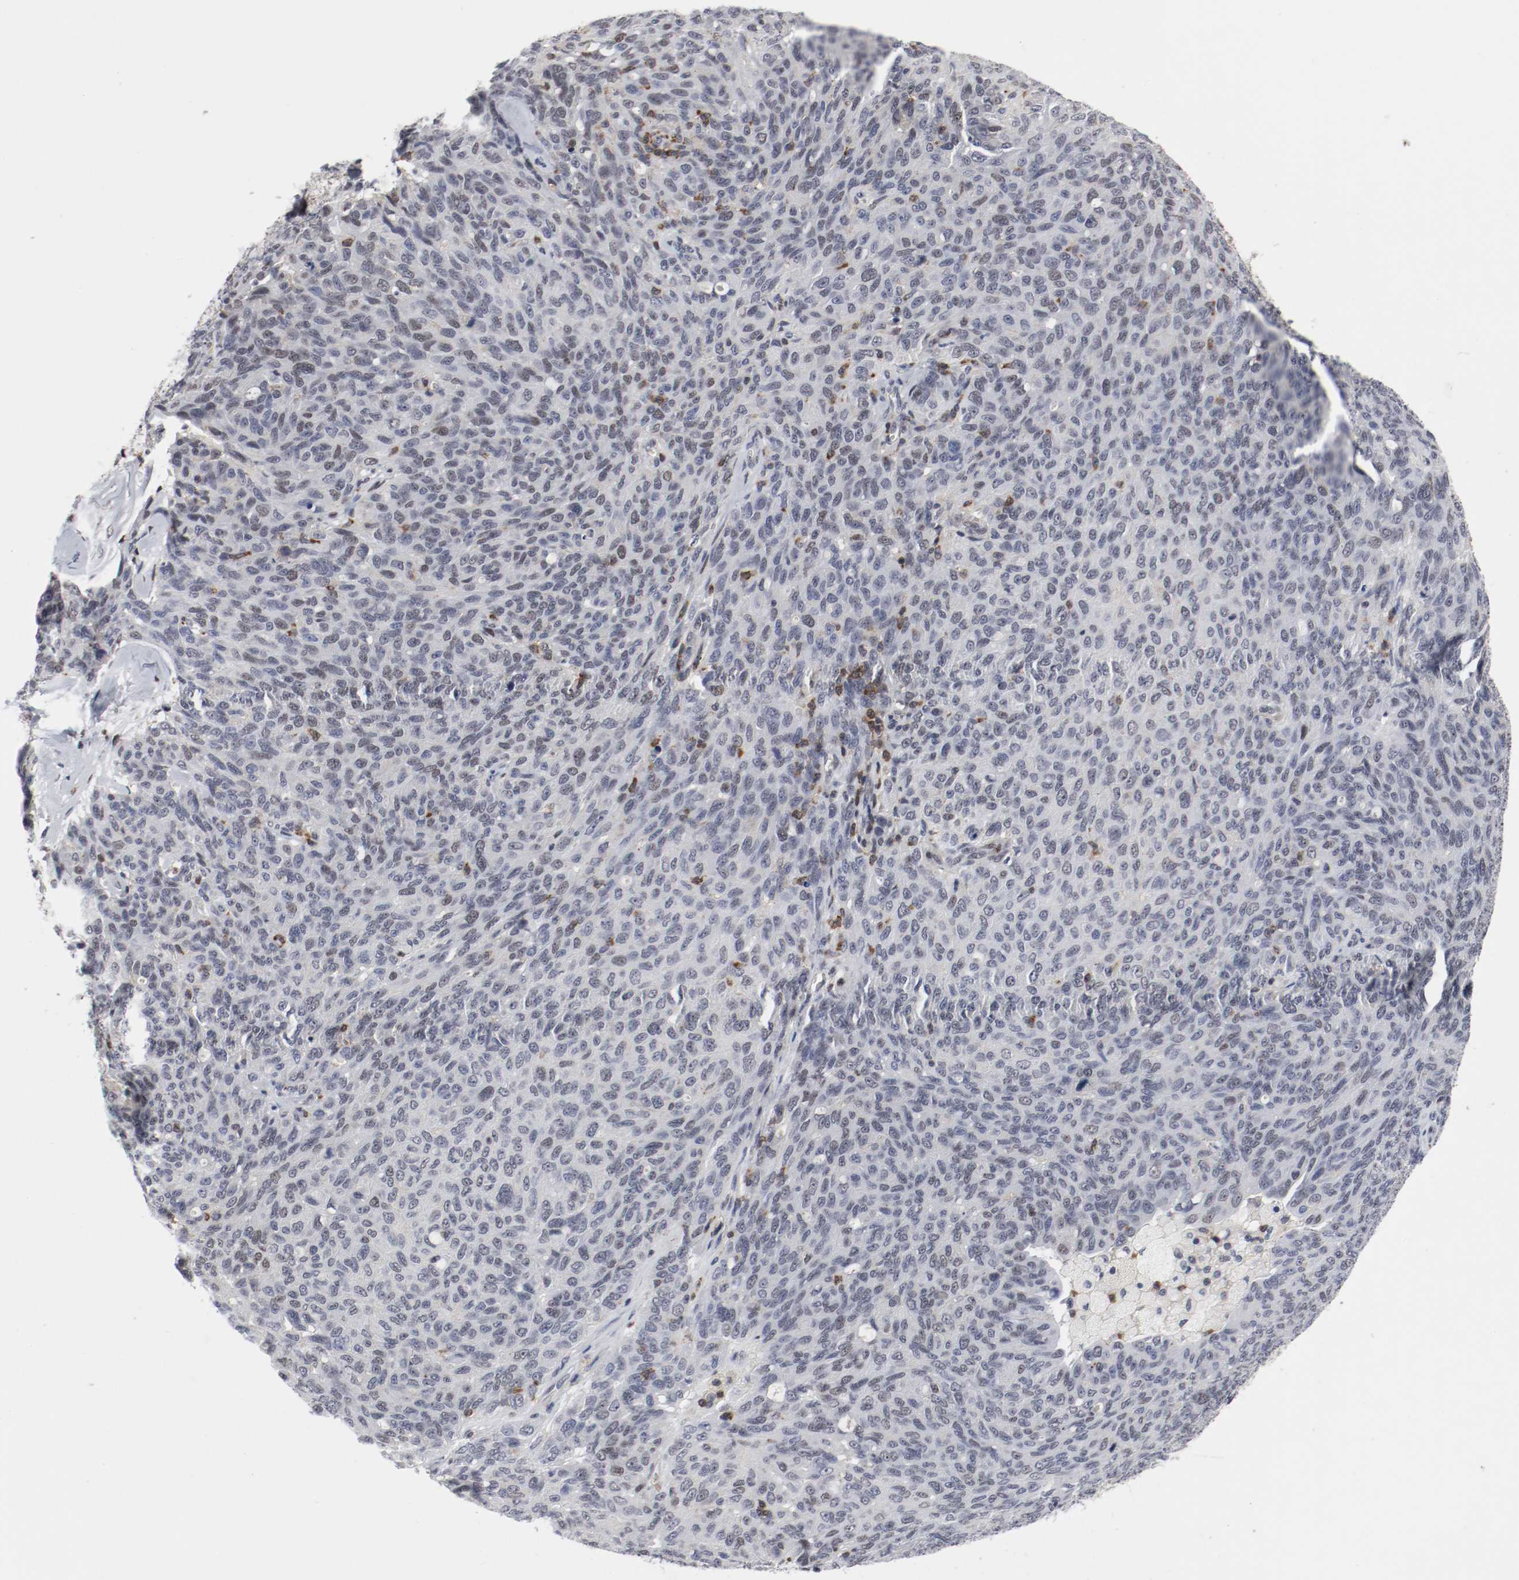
{"staining": {"intensity": "negative", "quantity": "none", "location": "none"}, "tissue": "ovarian cancer", "cell_type": "Tumor cells", "image_type": "cancer", "snomed": [{"axis": "morphology", "description": "Carcinoma, endometroid"}, {"axis": "topography", "description": "Ovary"}], "caption": "Tumor cells are negative for protein expression in human ovarian endometroid carcinoma.", "gene": "JUND", "patient": {"sex": "female", "age": 60}}